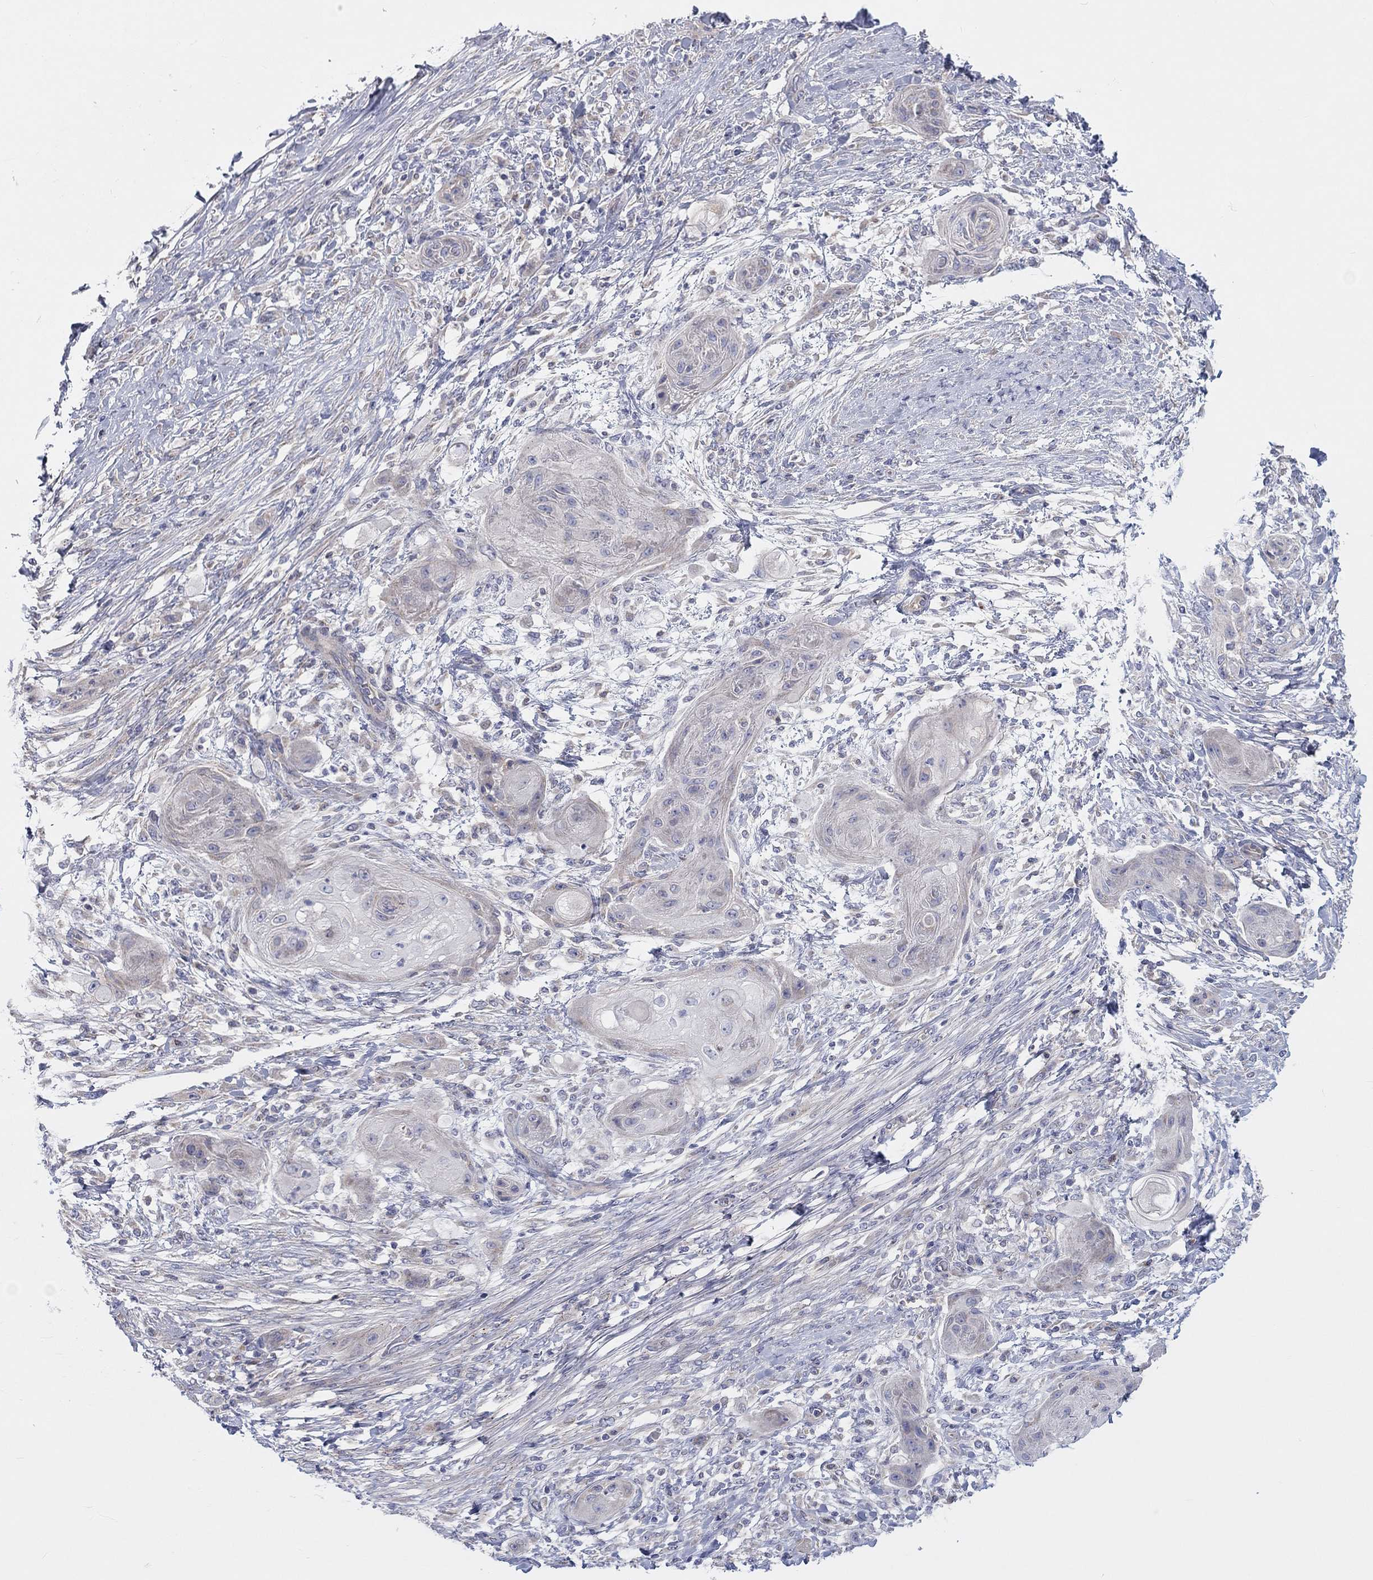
{"staining": {"intensity": "negative", "quantity": "none", "location": "none"}, "tissue": "skin cancer", "cell_type": "Tumor cells", "image_type": "cancer", "snomed": [{"axis": "morphology", "description": "Squamous cell carcinoma, NOS"}, {"axis": "topography", "description": "Skin"}], "caption": "Human squamous cell carcinoma (skin) stained for a protein using immunohistochemistry displays no staining in tumor cells.", "gene": "BCO2", "patient": {"sex": "male", "age": 62}}